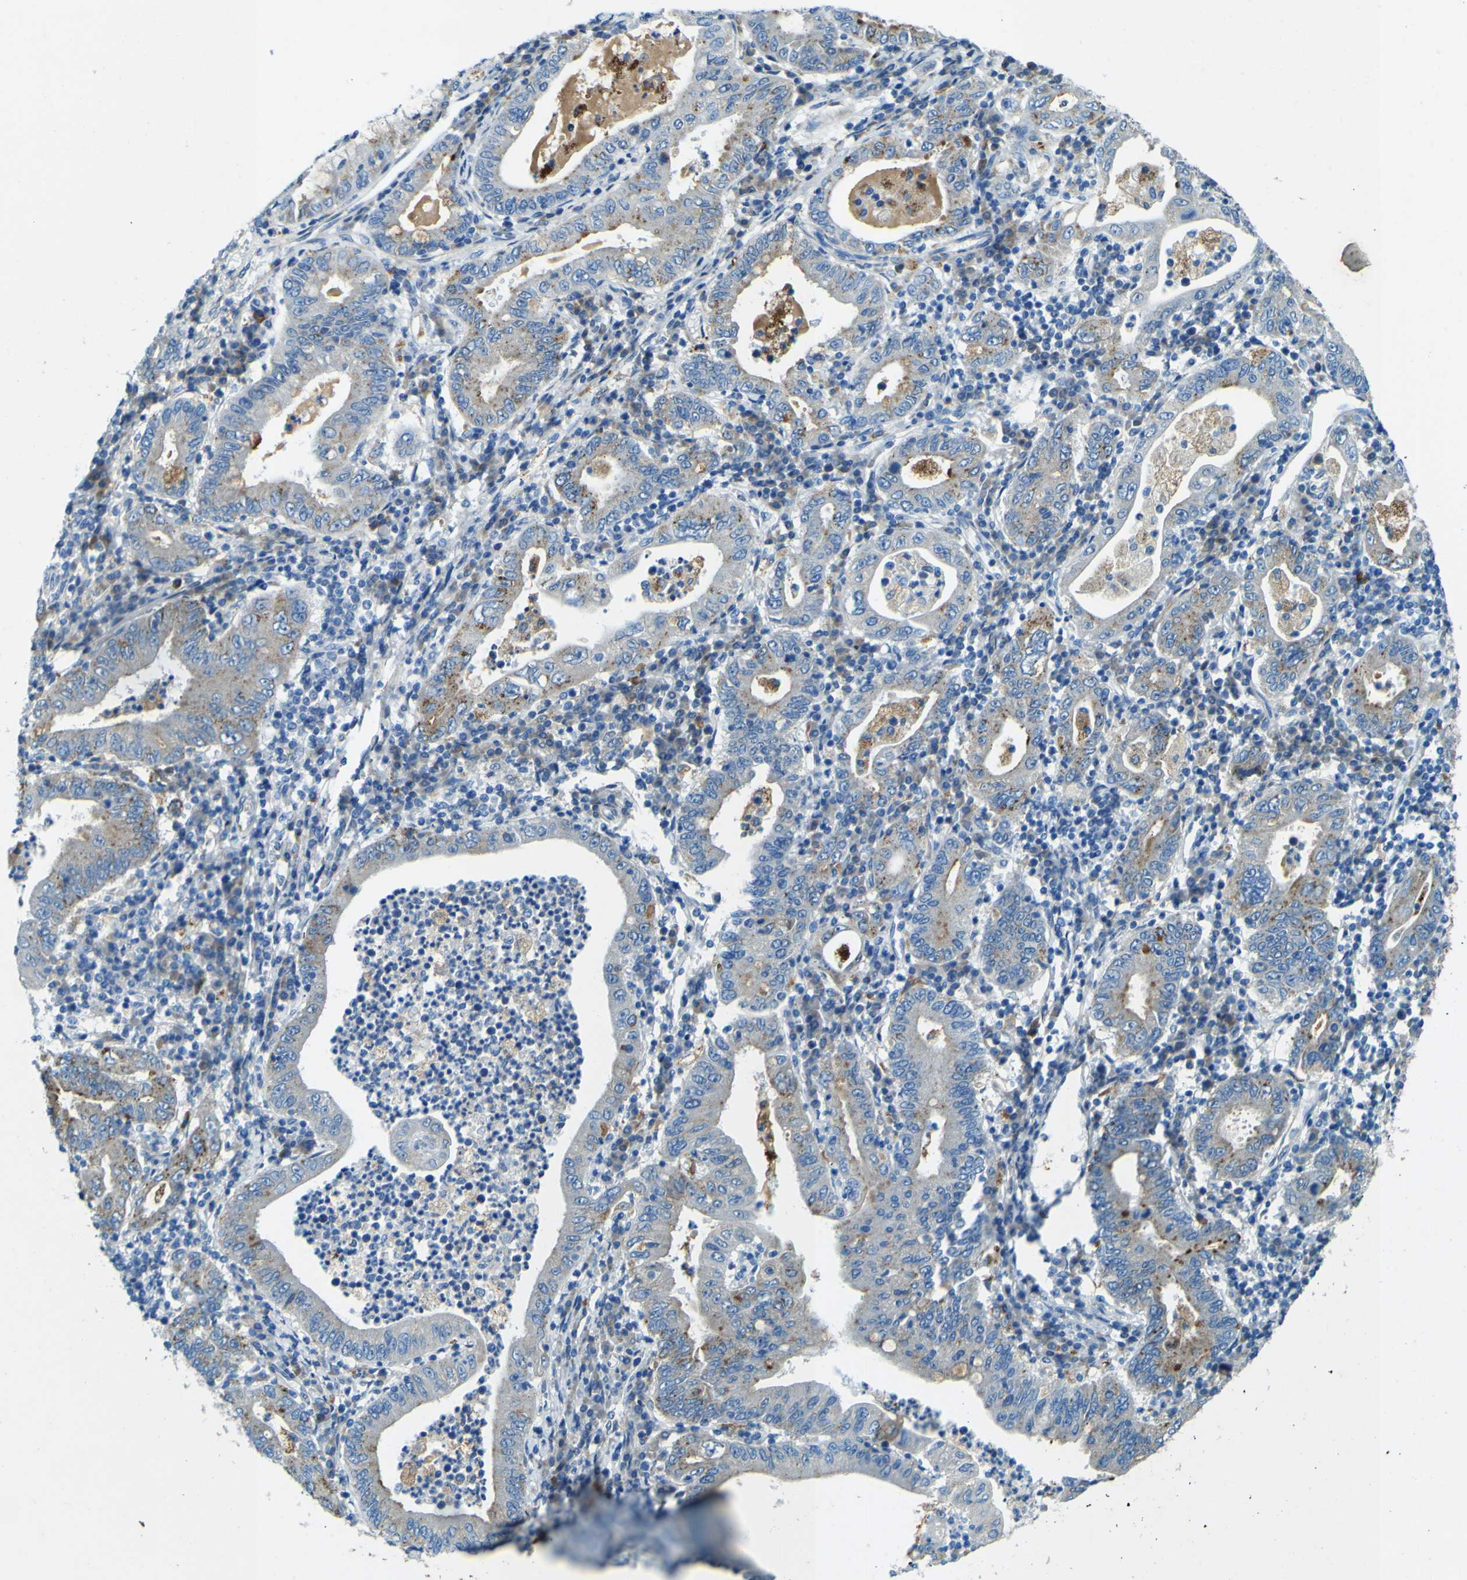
{"staining": {"intensity": "negative", "quantity": "none", "location": "none"}, "tissue": "stomach cancer", "cell_type": "Tumor cells", "image_type": "cancer", "snomed": [{"axis": "morphology", "description": "Normal tissue, NOS"}, {"axis": "morphology", "description": "Adenocarcinoma, NOS"}, {"axis": "topography", "description": "Esophagus"}, {"axis": "topography", "description": "Stomach, upper"}, {"axis": "topography", "description": "Peripheral nerve tissue"}], "caption": "IHC of human adenocarcinoma (stomach) demonstrates no staining in tumor cells.", "gene": "PDE9A", "patient": {"sex": "male", "age": 62}}